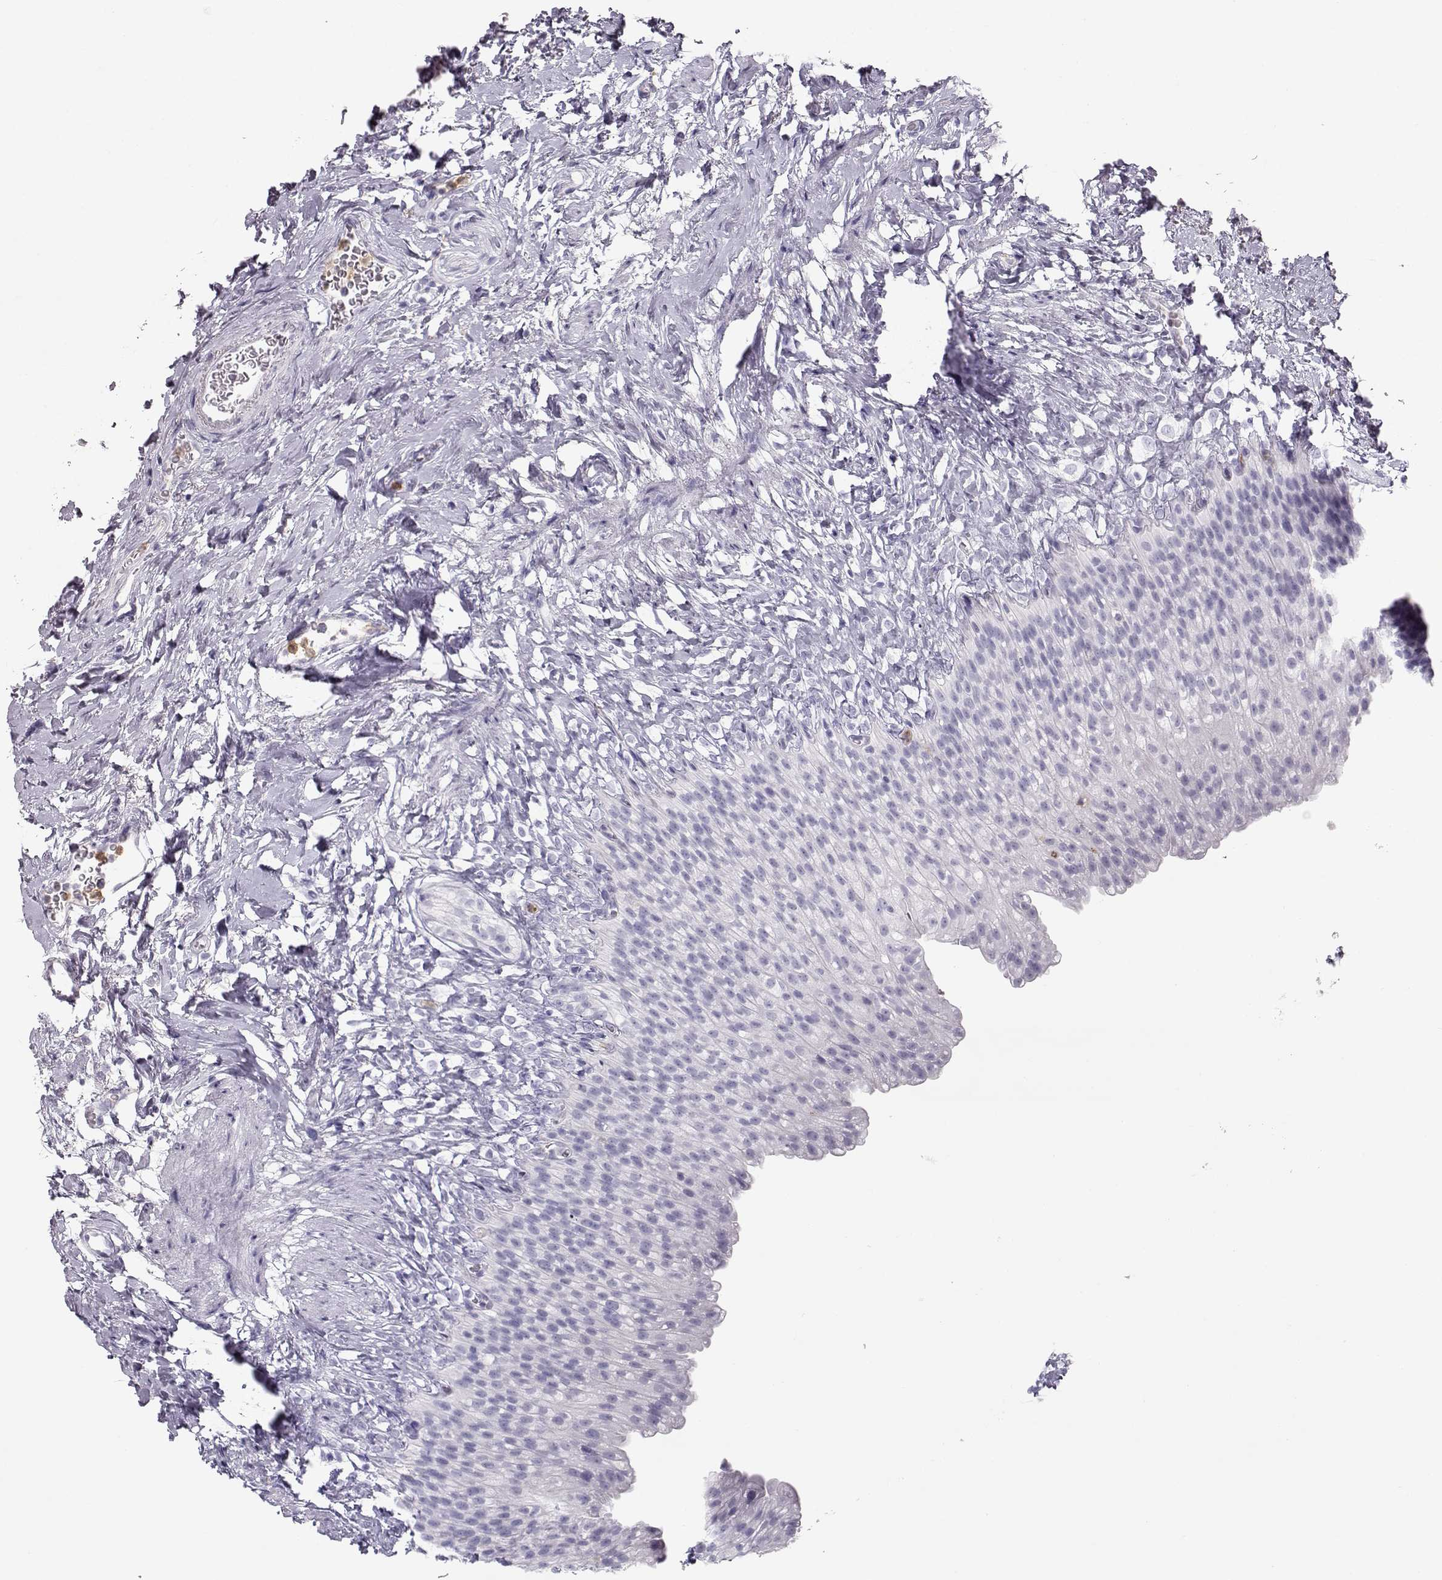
{"staining": {"intensity": "negative", "quantity": "none", "location": "none"}, "tissue": "urinary bladder", "cell_type": "Urothelial cells", "image_type": "normal", "snomed": [{"axis": "morphology", "description": "Normal tissue, NOS"}, {"axis": "topography", "description": "Urinary bladder"}], "caption": "An image of urinary bladder stained for a protein reveals no brown staining in urothelial cells. (DAB (3,3'-diaminobenzidine) IHC with hematoxylin counter stain).", "gene": "MIP", "patient": {"sex": "male", "age": 76}}